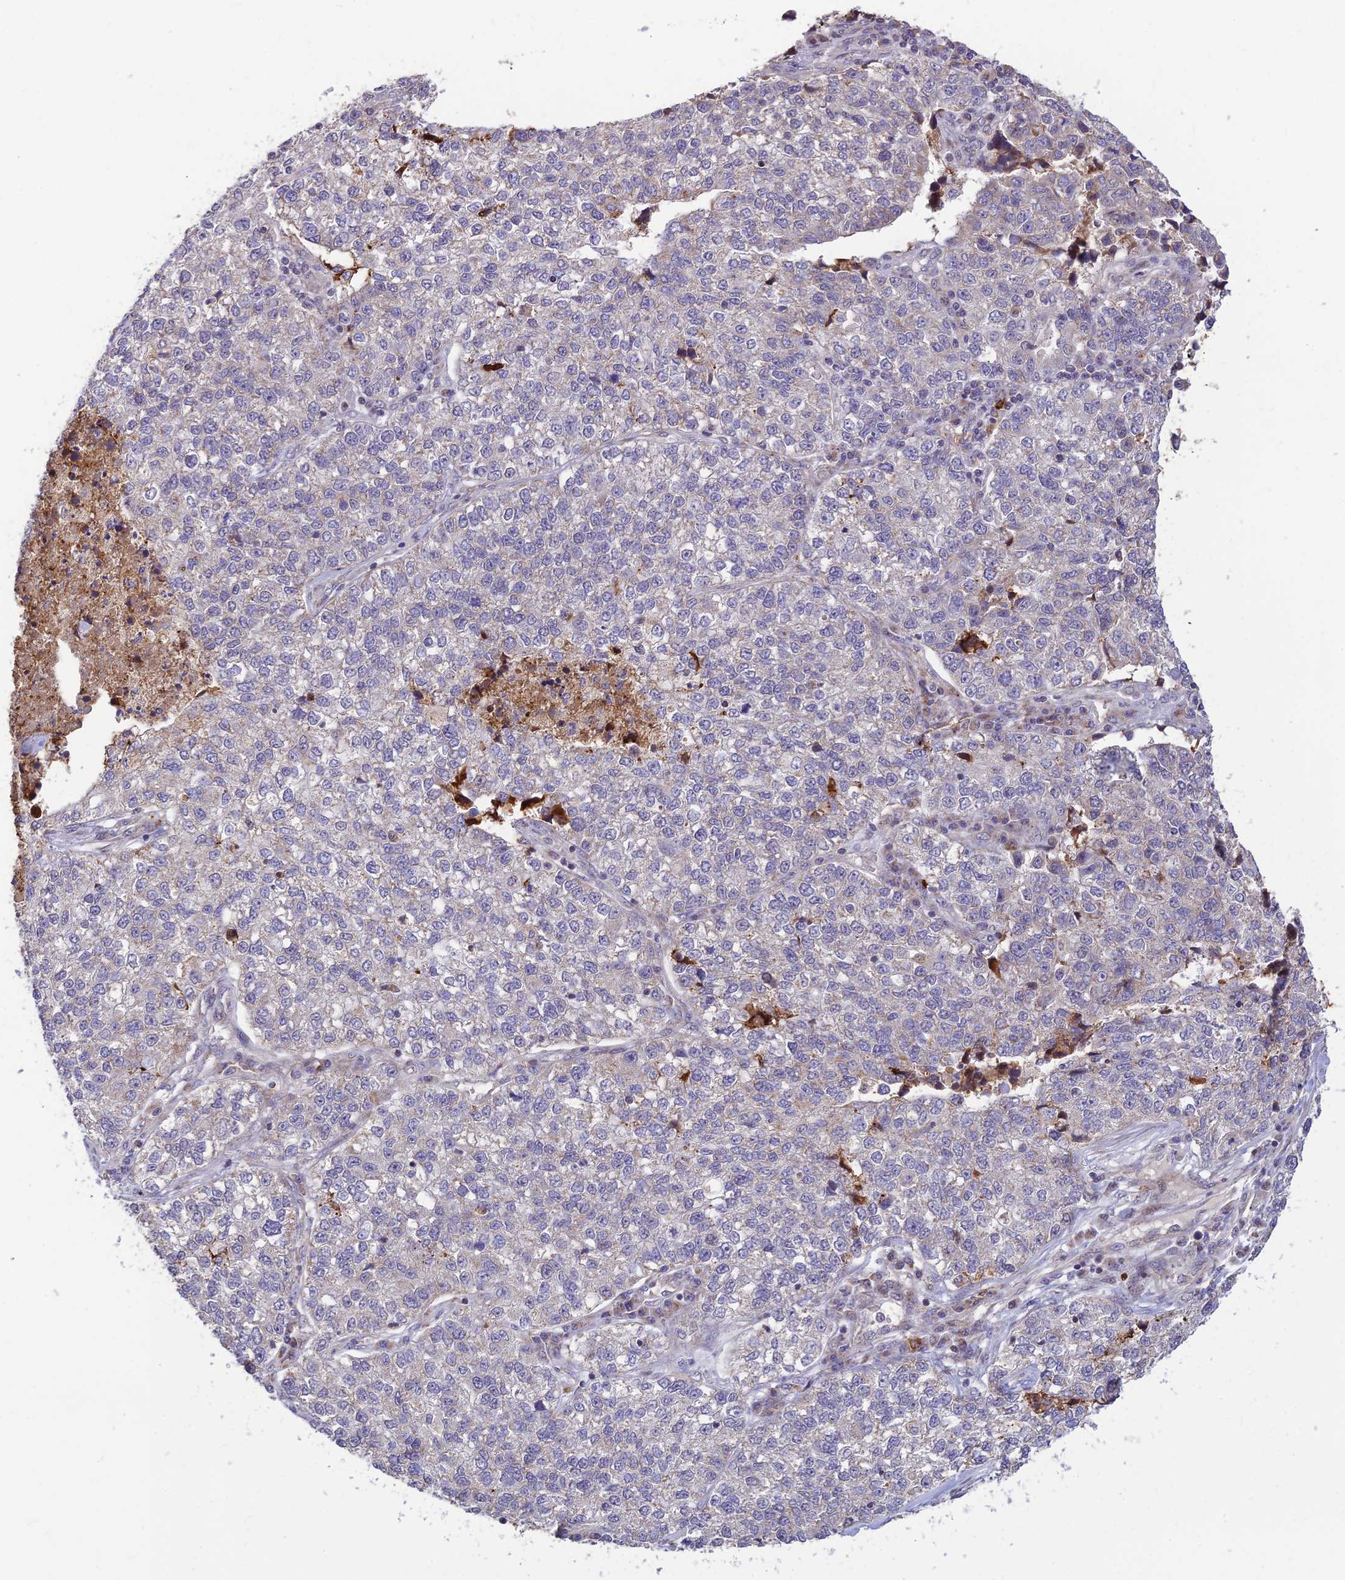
{"staining": {"intensity": "negative", "quantity": "none", "location": "none"}, "tissue": "lung cancer", "cell_type": "Tumor cells", "image_type": "cancer", "snomed": [{"axis": "morphology", "description": "Adenocarcinoma, NOS"}, {"axis": "topography", "description": "Lung"}], "caption": "An immunohistochemistry image of adenocarcinoma (lung) is shown. There is no staining in tumor cells of adenocarcinoma (lung). (Immunohistochemistry, brightfield microscopy, high magnification).", "gene": "ASPDH", "patient": {"sex": "male", "age": 49}}